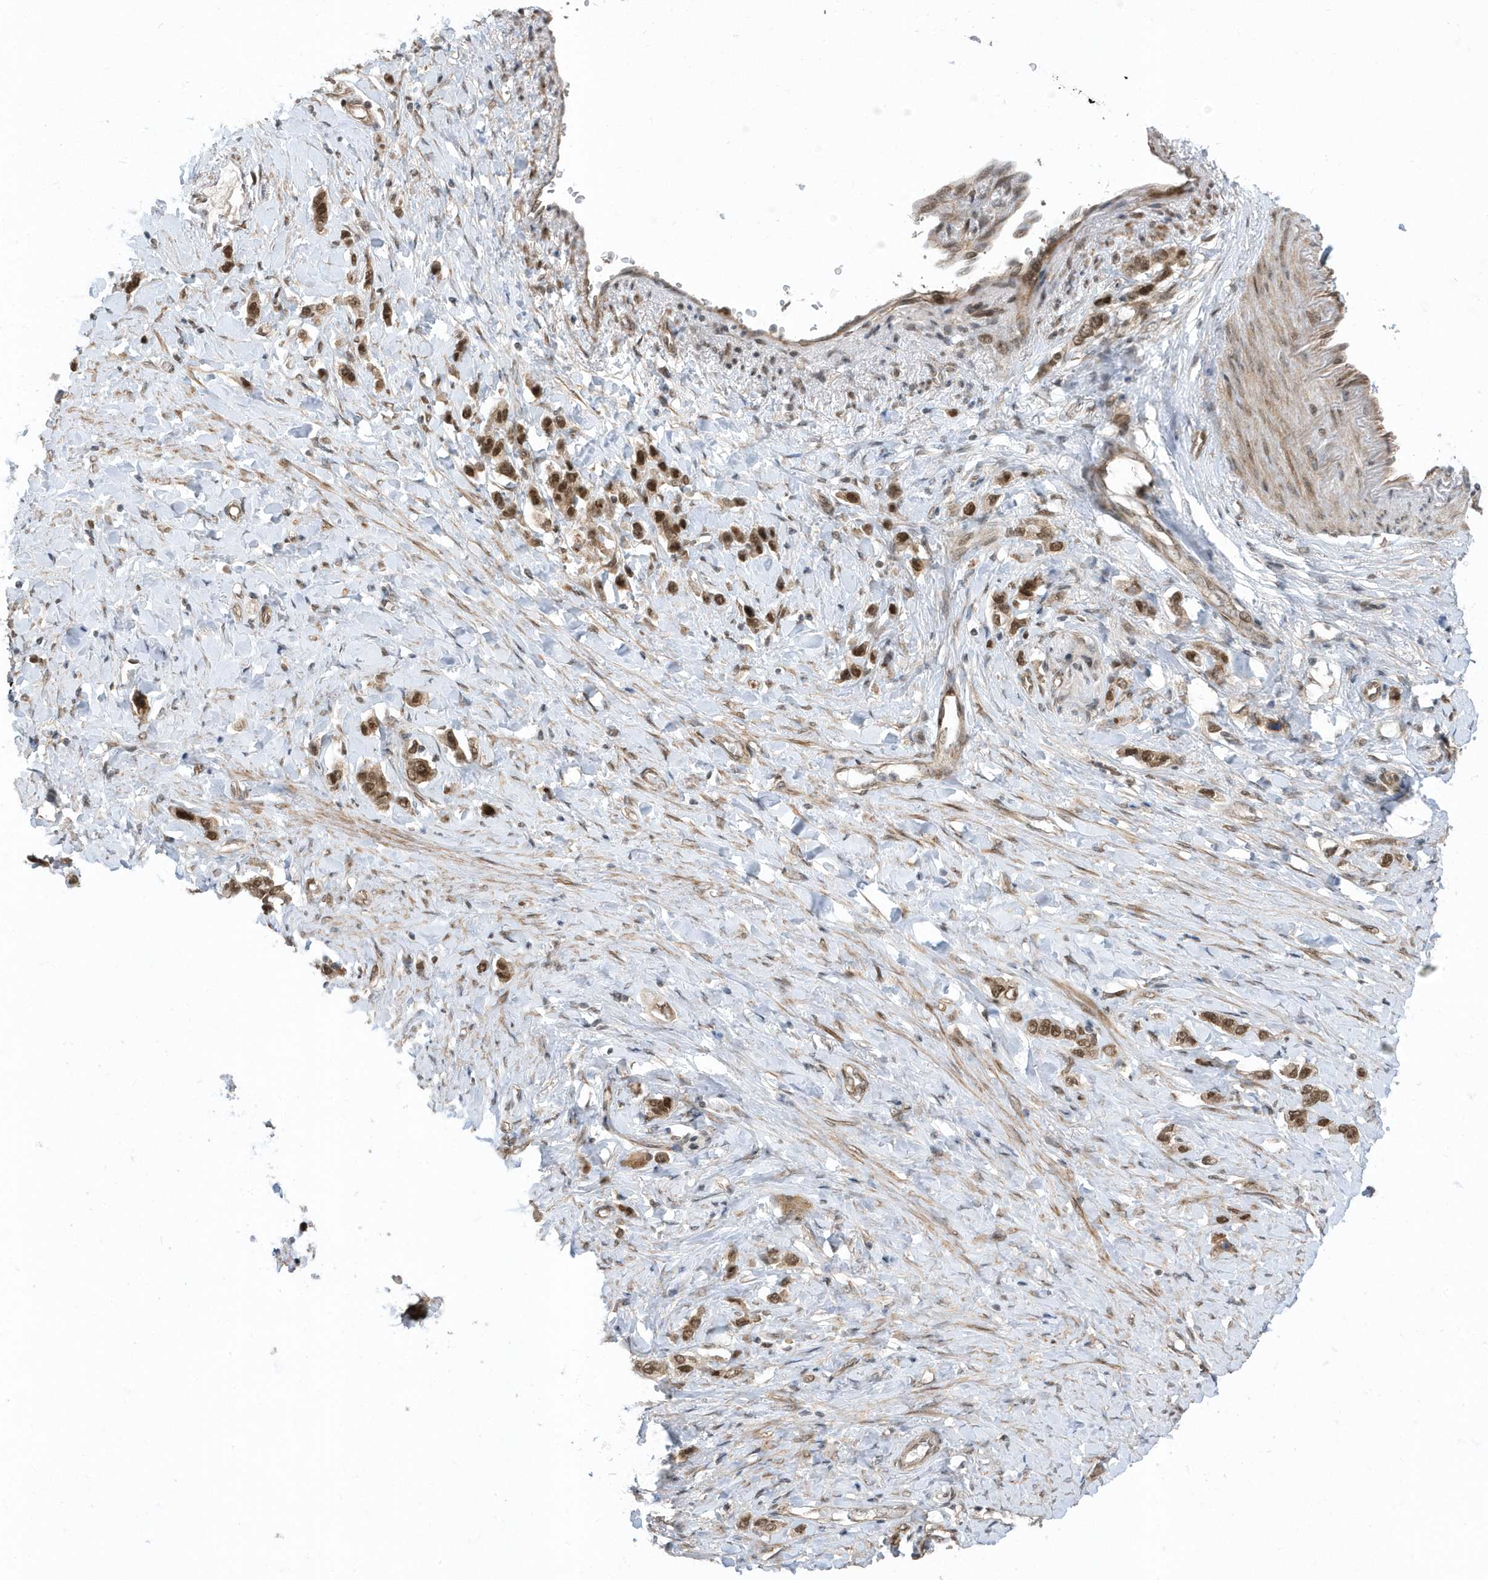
{"staining": {"intensity": "strong", "quantity": ">75%", "location": "cytoplasmic/membranous,nuclear"}, "tissue": "stomach cancer", "cell_type": "Tumor cells", "image_type": "cancer", "snomed": [{"axis": "morphology", "description": "Adenocarcinoma, NOS"}, {"axis": "topography", "description": "Stomach"}], "caption": "Immunohistochemical staining of adenocarcinoma (stomach) reveals high levels of strong cytoplasmic/membranous and nuclear expression in about >75% of tumor cells. The staining is performed using DAB brown chromogen to label protein expression. The nuclei are counter-stained blue using hematoxylin.", "gene": "USP53", "patient": {"sex": "female", "age": 65}}